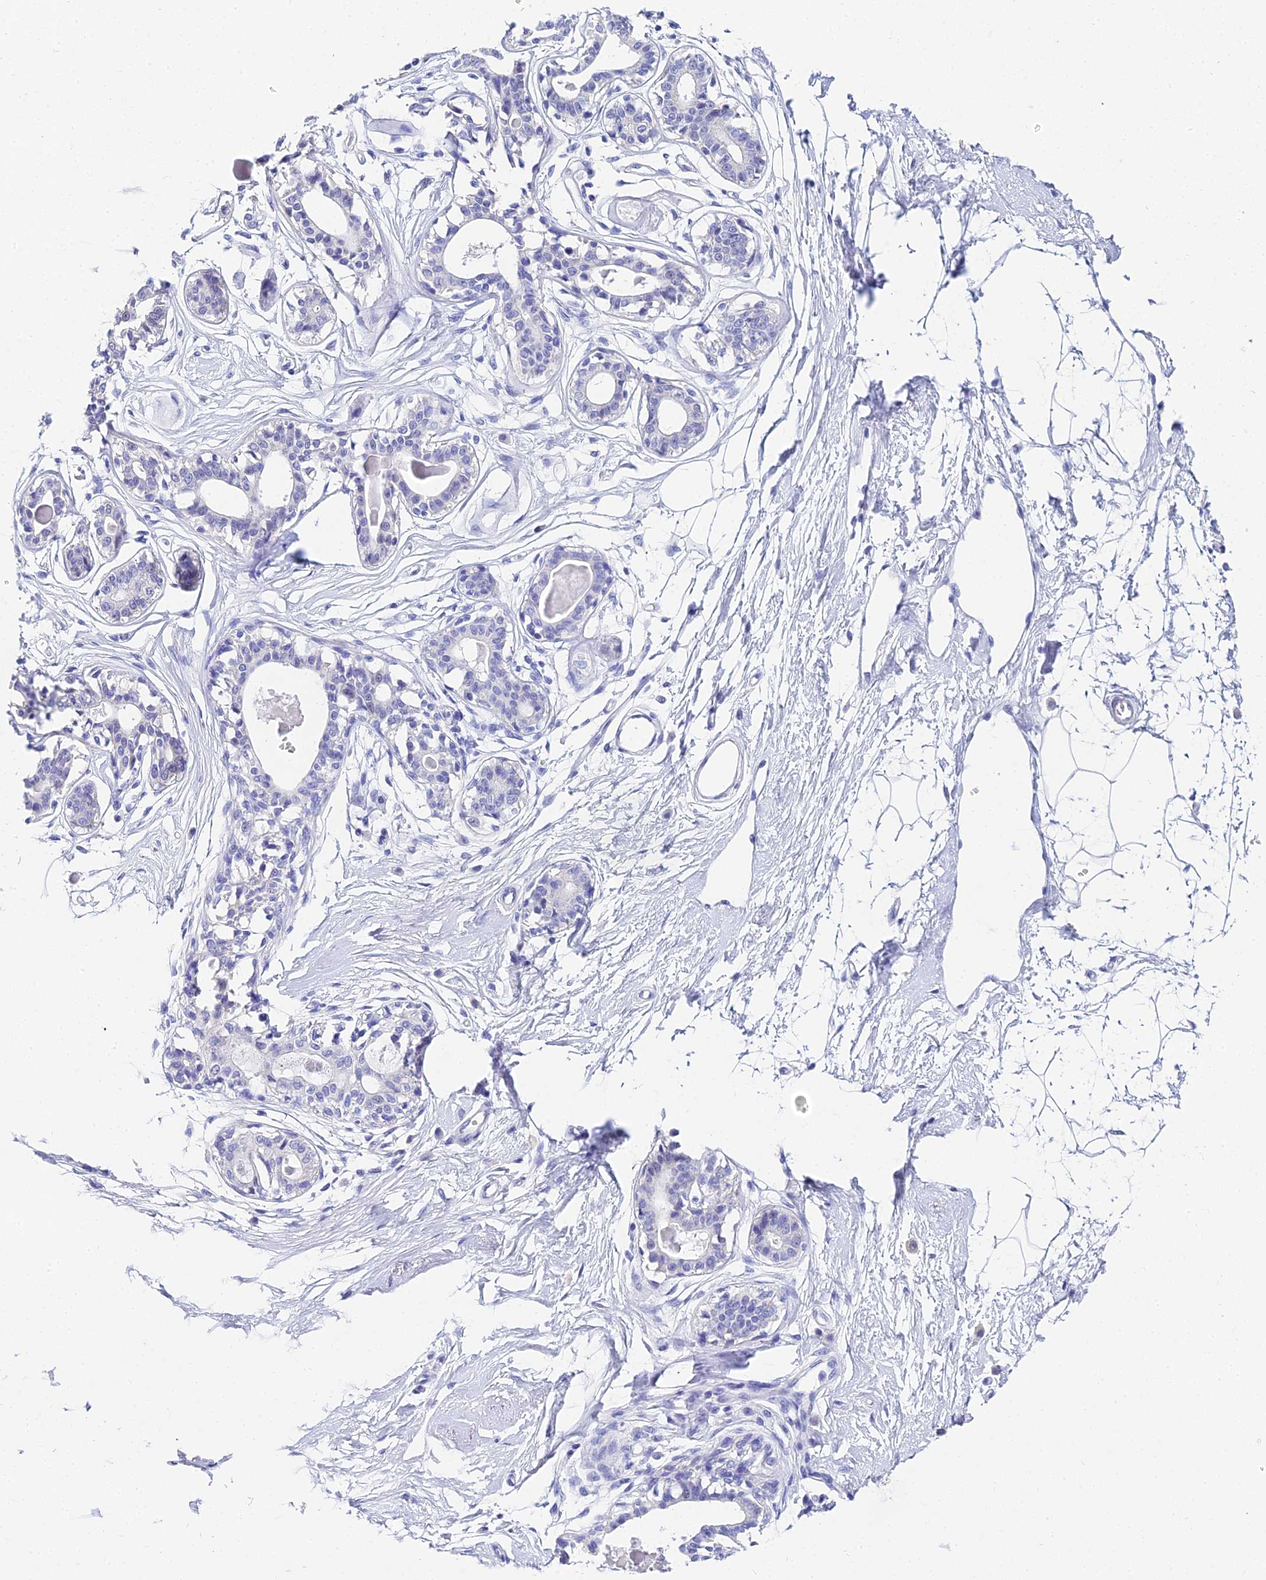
{"staining": {"intensity": "negative", "quantity": "none", "location": "none"}, "tissue": "breast", "cell_type": "Adipocytes", "image_type": "normal", "snomed": [{"axis": "morphology", "description": "Normal tissue, NOS"}, {"axis": "topography", "description": "Breast"}], "caption": "Image shows no significant protein expression in adipocytes of benign breast. (Immunohistochemistry, brightfield microscopy, high magnification).", "gene": "OCM2", "patient": {"sex": "female", "age": 45}}